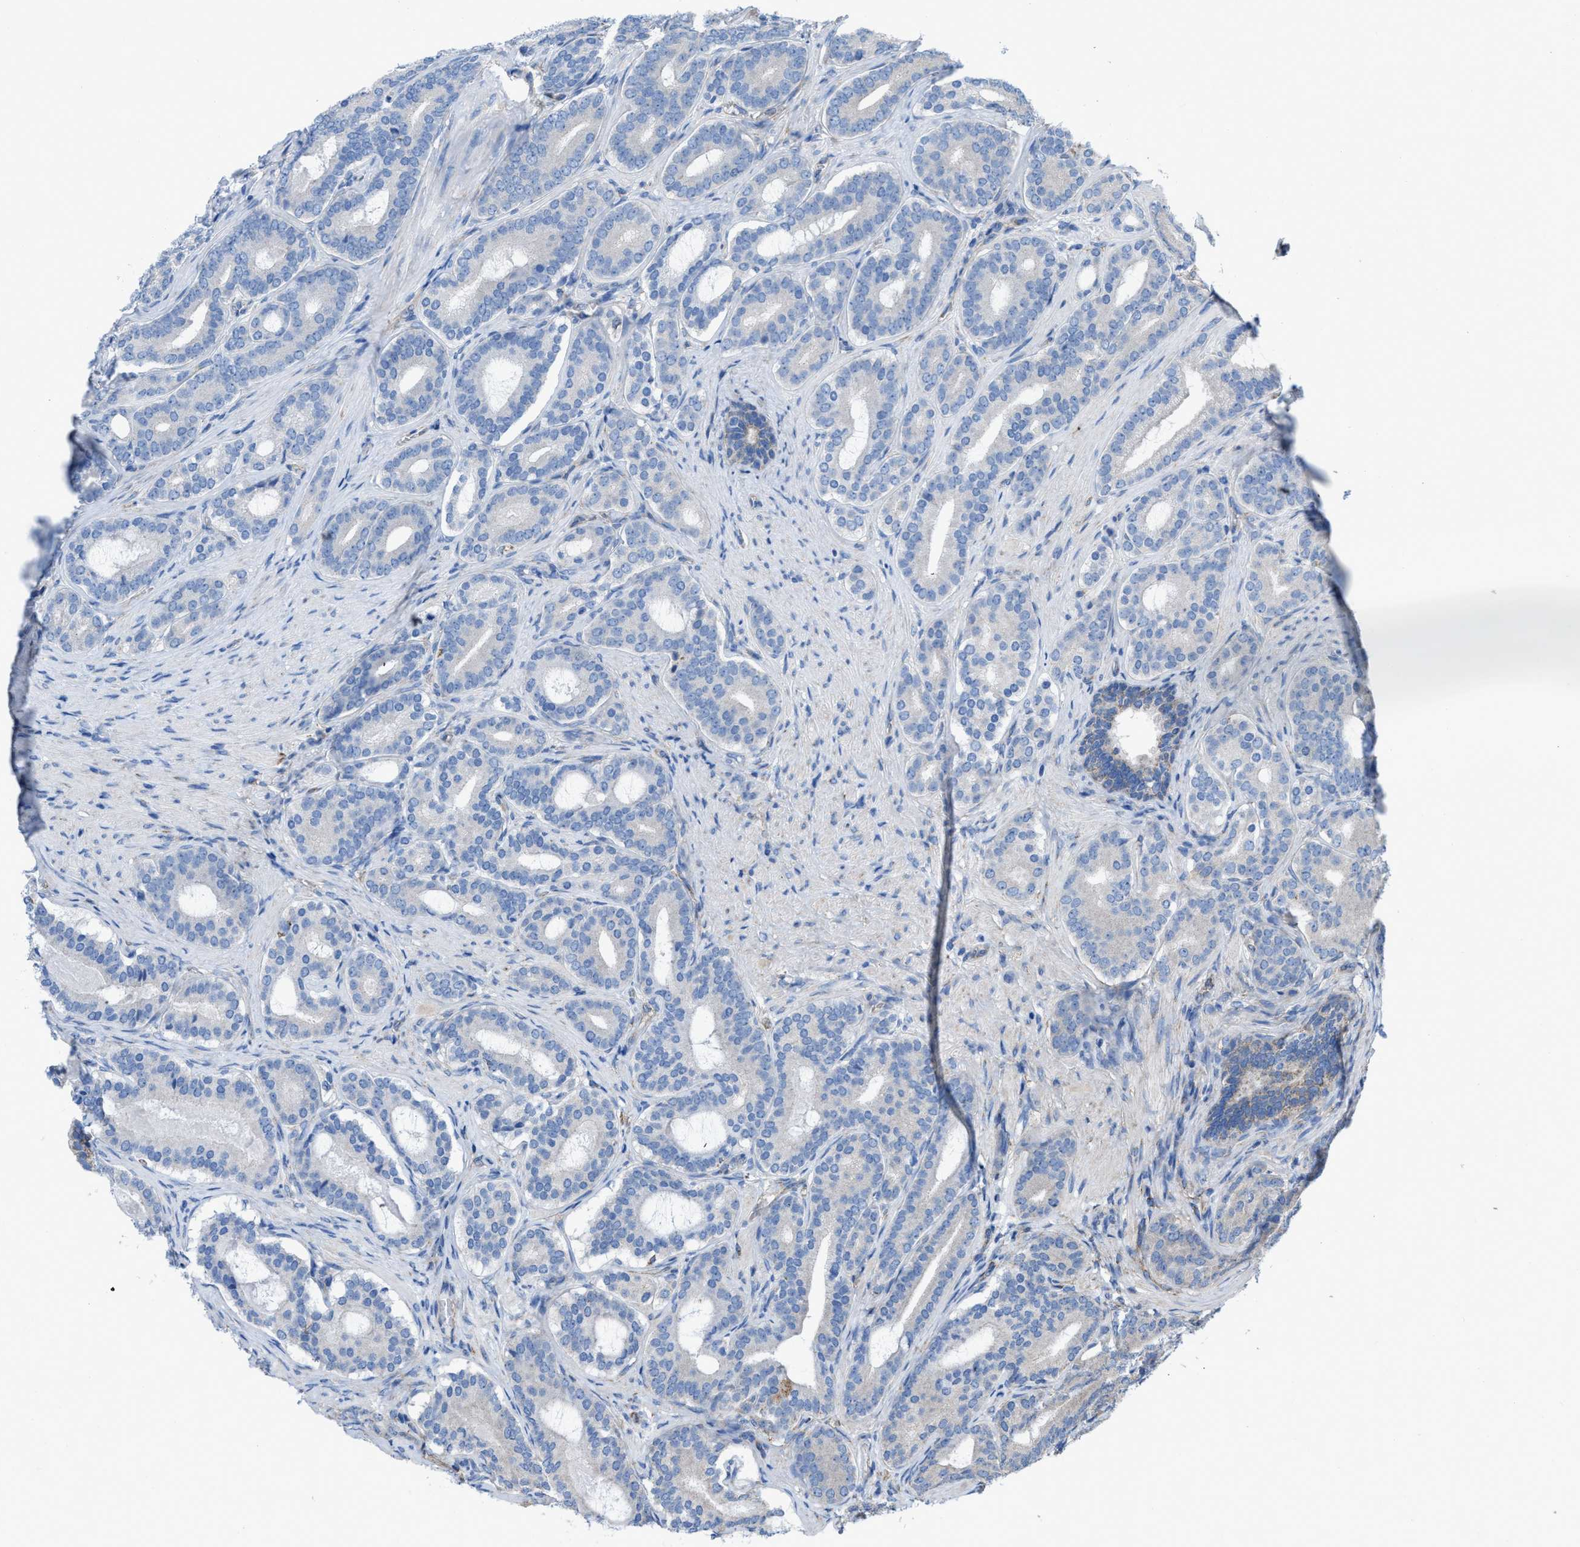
{"staining": {"intensity": "negative", "quantity": "none", "location": "none"}, "tissue": "prostate cancer", "cell_type": "Tumor cells", "image_type": "cancer", "snomed": [{"axis": "morphology", "description": "Adenocarcinoma, High grade"}, {"axis": "topography", "description": "Prostate"}], "caption": "Immunohistochemistry photomicrograph of neoplastic tissue: human prostate cancer (high-grade adenocarcinoma) stained with DAB shows no significant protein positivity in tumor cells.", "gene": "DOLPP1", "patient": {"sex": "male", "age": 60}}